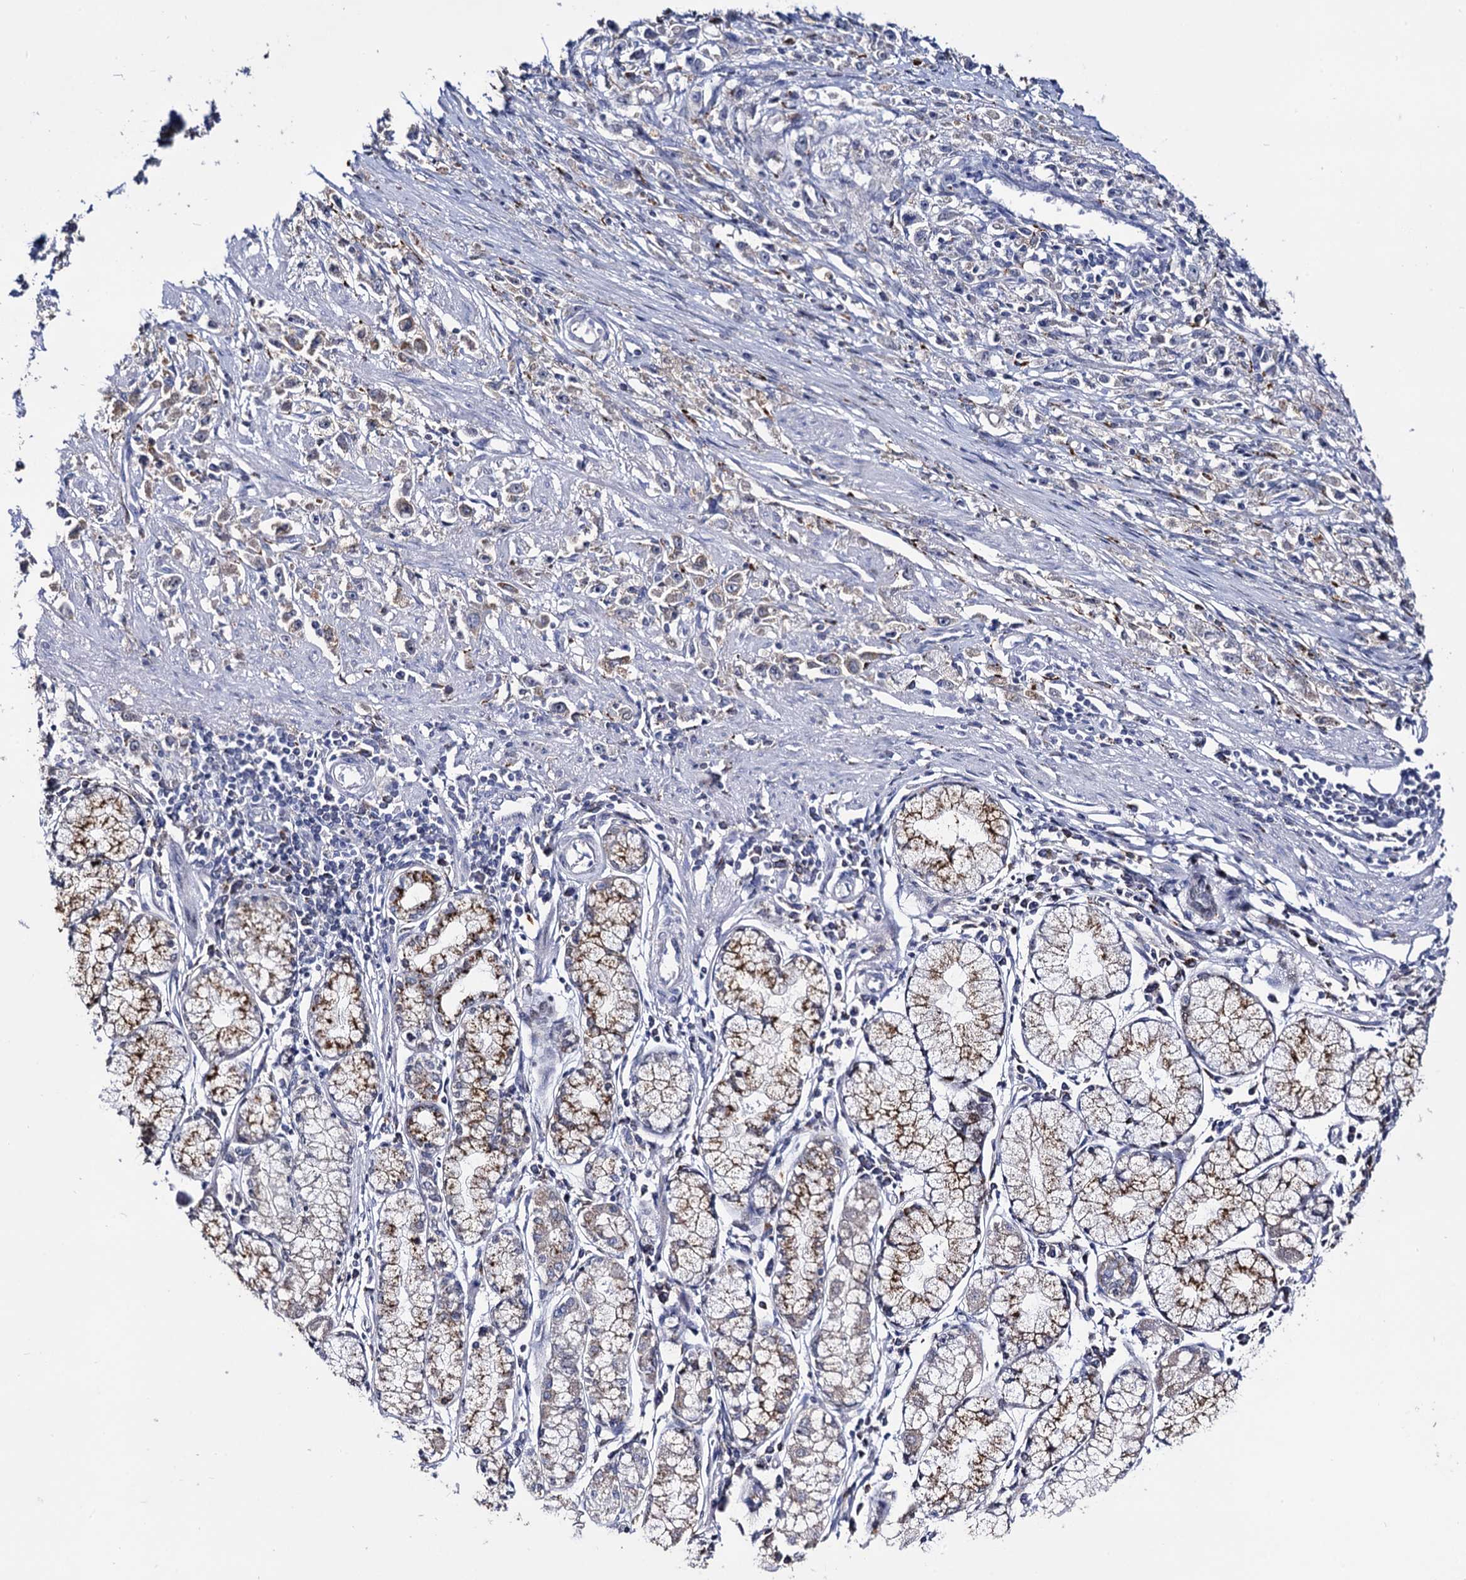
{"staining": {"intensity": "weak", "quantity": ">75%", "location": "cytoplasmic/membranous"}, "tissue": "stomach cancer", "cell_type": "Tumor cells", "image_type": "cancer", "snomed": [{"axis": "morphology", "description": "Adenocarcinoma, NOS"}, {"axis": "topography", "description": "Stomach"}], "caption": "High-magnification brightfield microscopy of stomach adenocarcinoma stained with DAB (brown) and counterstained with hematoxylin (blue). tumor cells exhibit weak cytoplasmic/membranous positivity is present in approximately>75% of cells.", "gene": "MICAL2", "patient": {"sex": "female", "age": 59}}